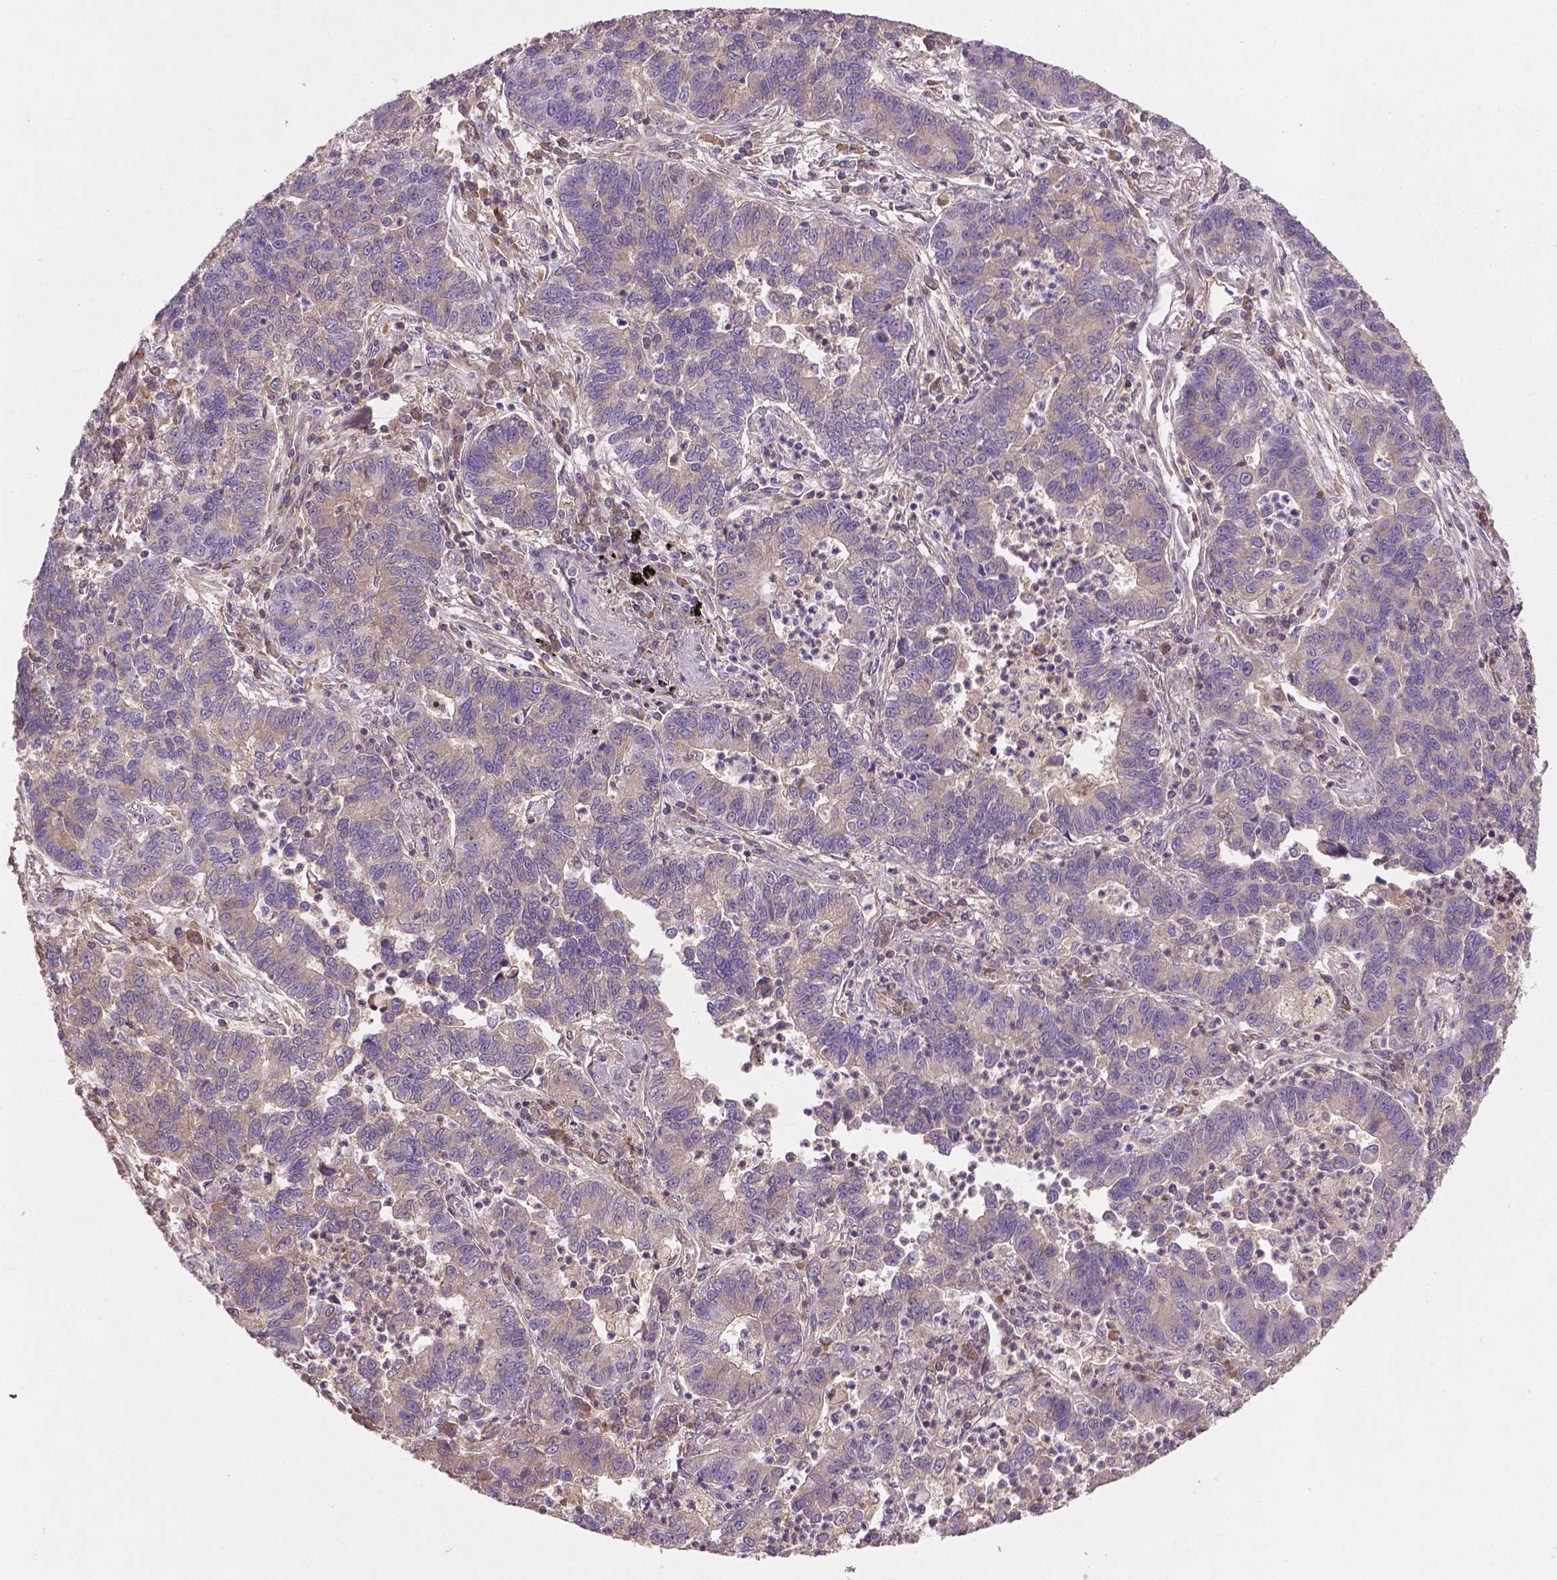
{"staining": {"intensity": "negative", "quantity": "none", "location": "none"}, "tissue": "lung cancer", "cell_type": "Tumor cells", "image_type": "cancer", "snomed": [{"axis": "morphology", "description": "Adenocarcinoma, NOS"}, {"axis": "topography", "description": "Lung"}], "caption": "The histopathology image shows no staining of tumor cells in lung adenocarcinoma.", "gene": "SOX17", "patient": {"sex": "female", "age": 57}}